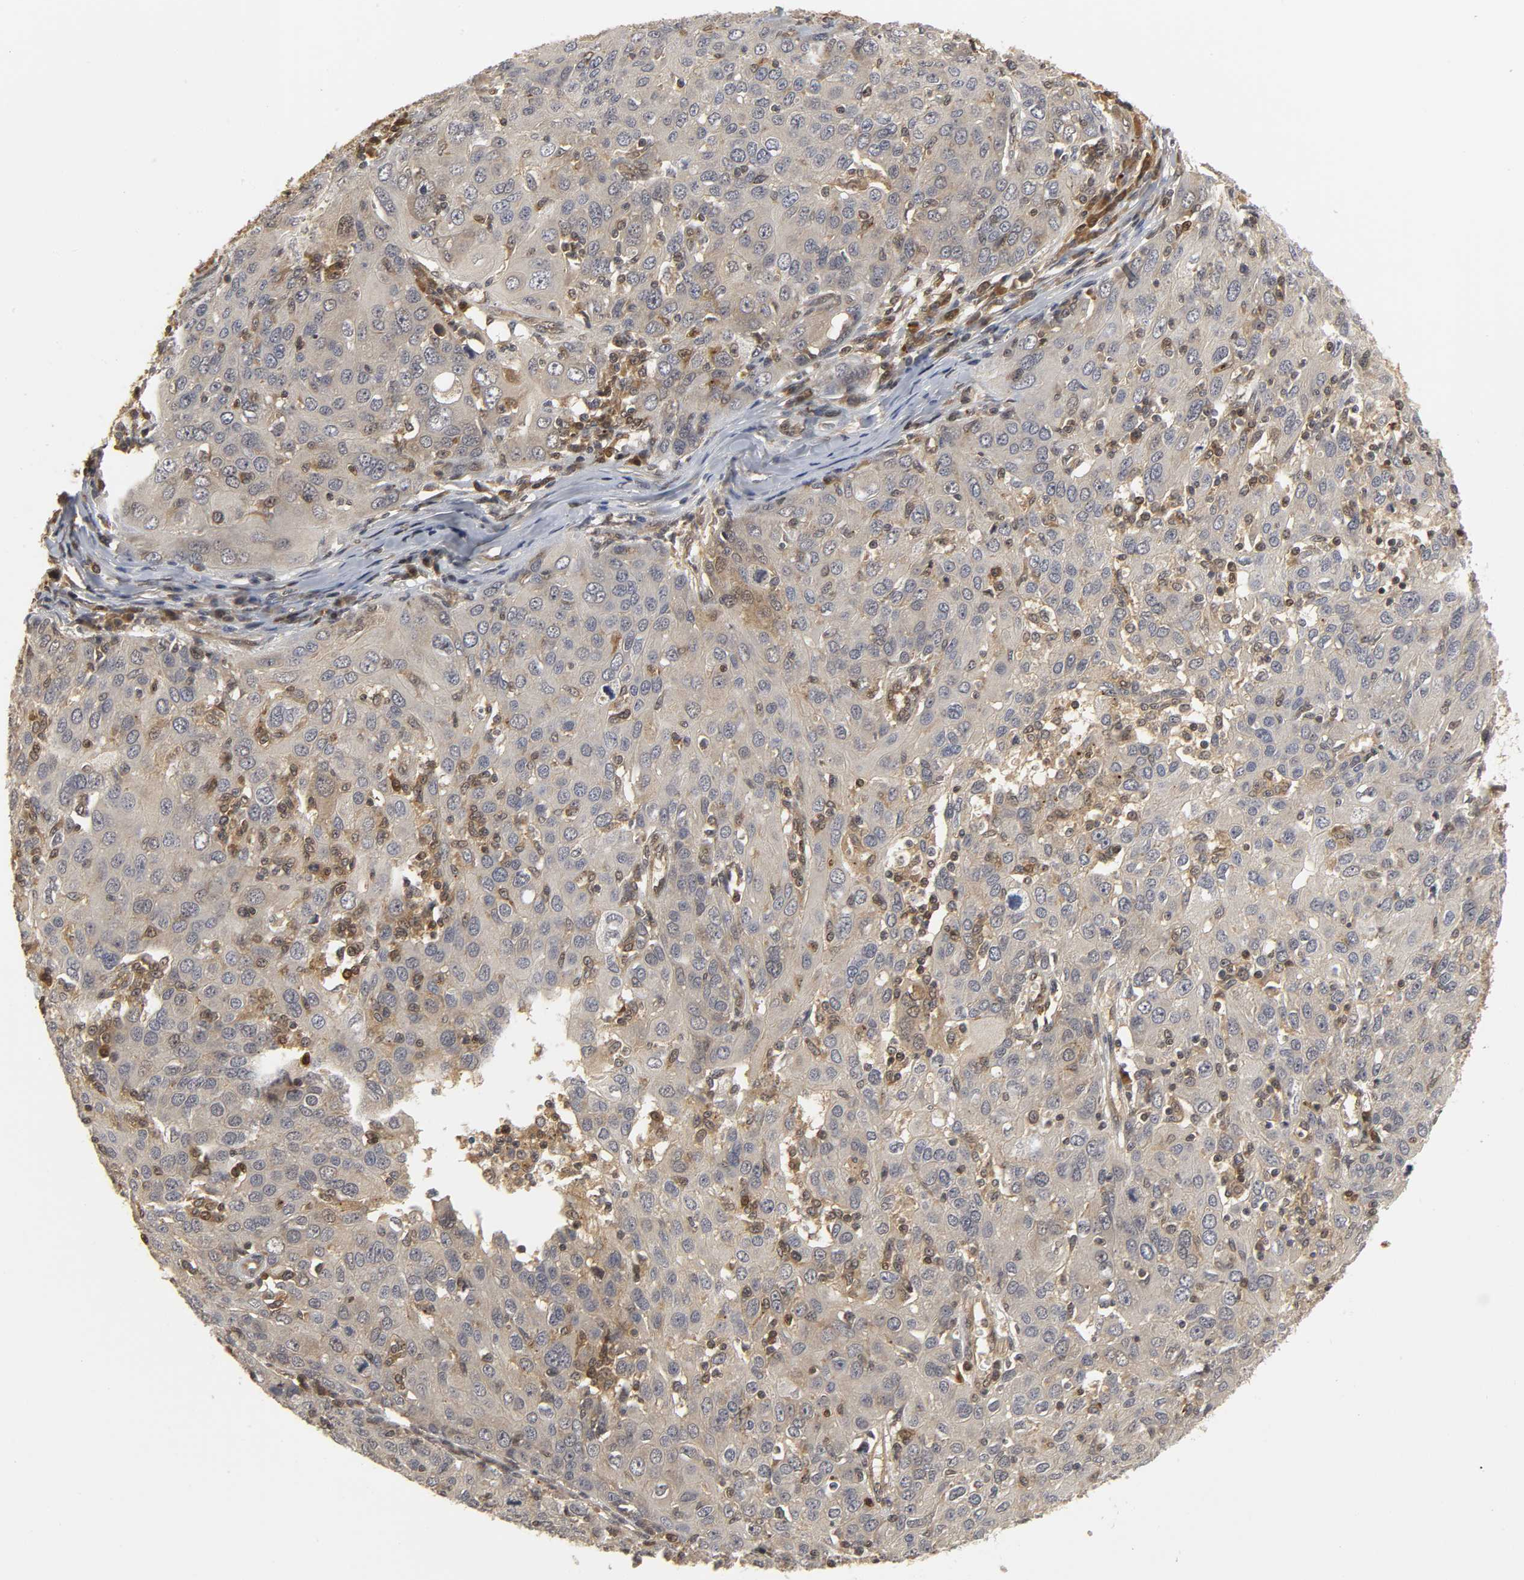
{"staining": {"intensity": "weak", "quantity": ">75%", "location": "cytoplasmic/membranous"}, "tissue": "ovarian cancer", "cell_type": "Tumor cells", "image_type": "cancer", "snomed": [{"axis": "morphology", "description": "Carcinoma, endometroid"}, {"axis": "topography", "description": "Ovary"}], "caption": "An image of human ovarian endometroid carcinoma stained for a protein demonstrates weak cytoplasmic/membranous brown staining in tumor cells. (DAB (3,3'-diaminobenzidine) = brown stain, brightfield microscopy at high magnification).", "gene": "PARK7", "patient": {"sex": "female", "age": 50}}